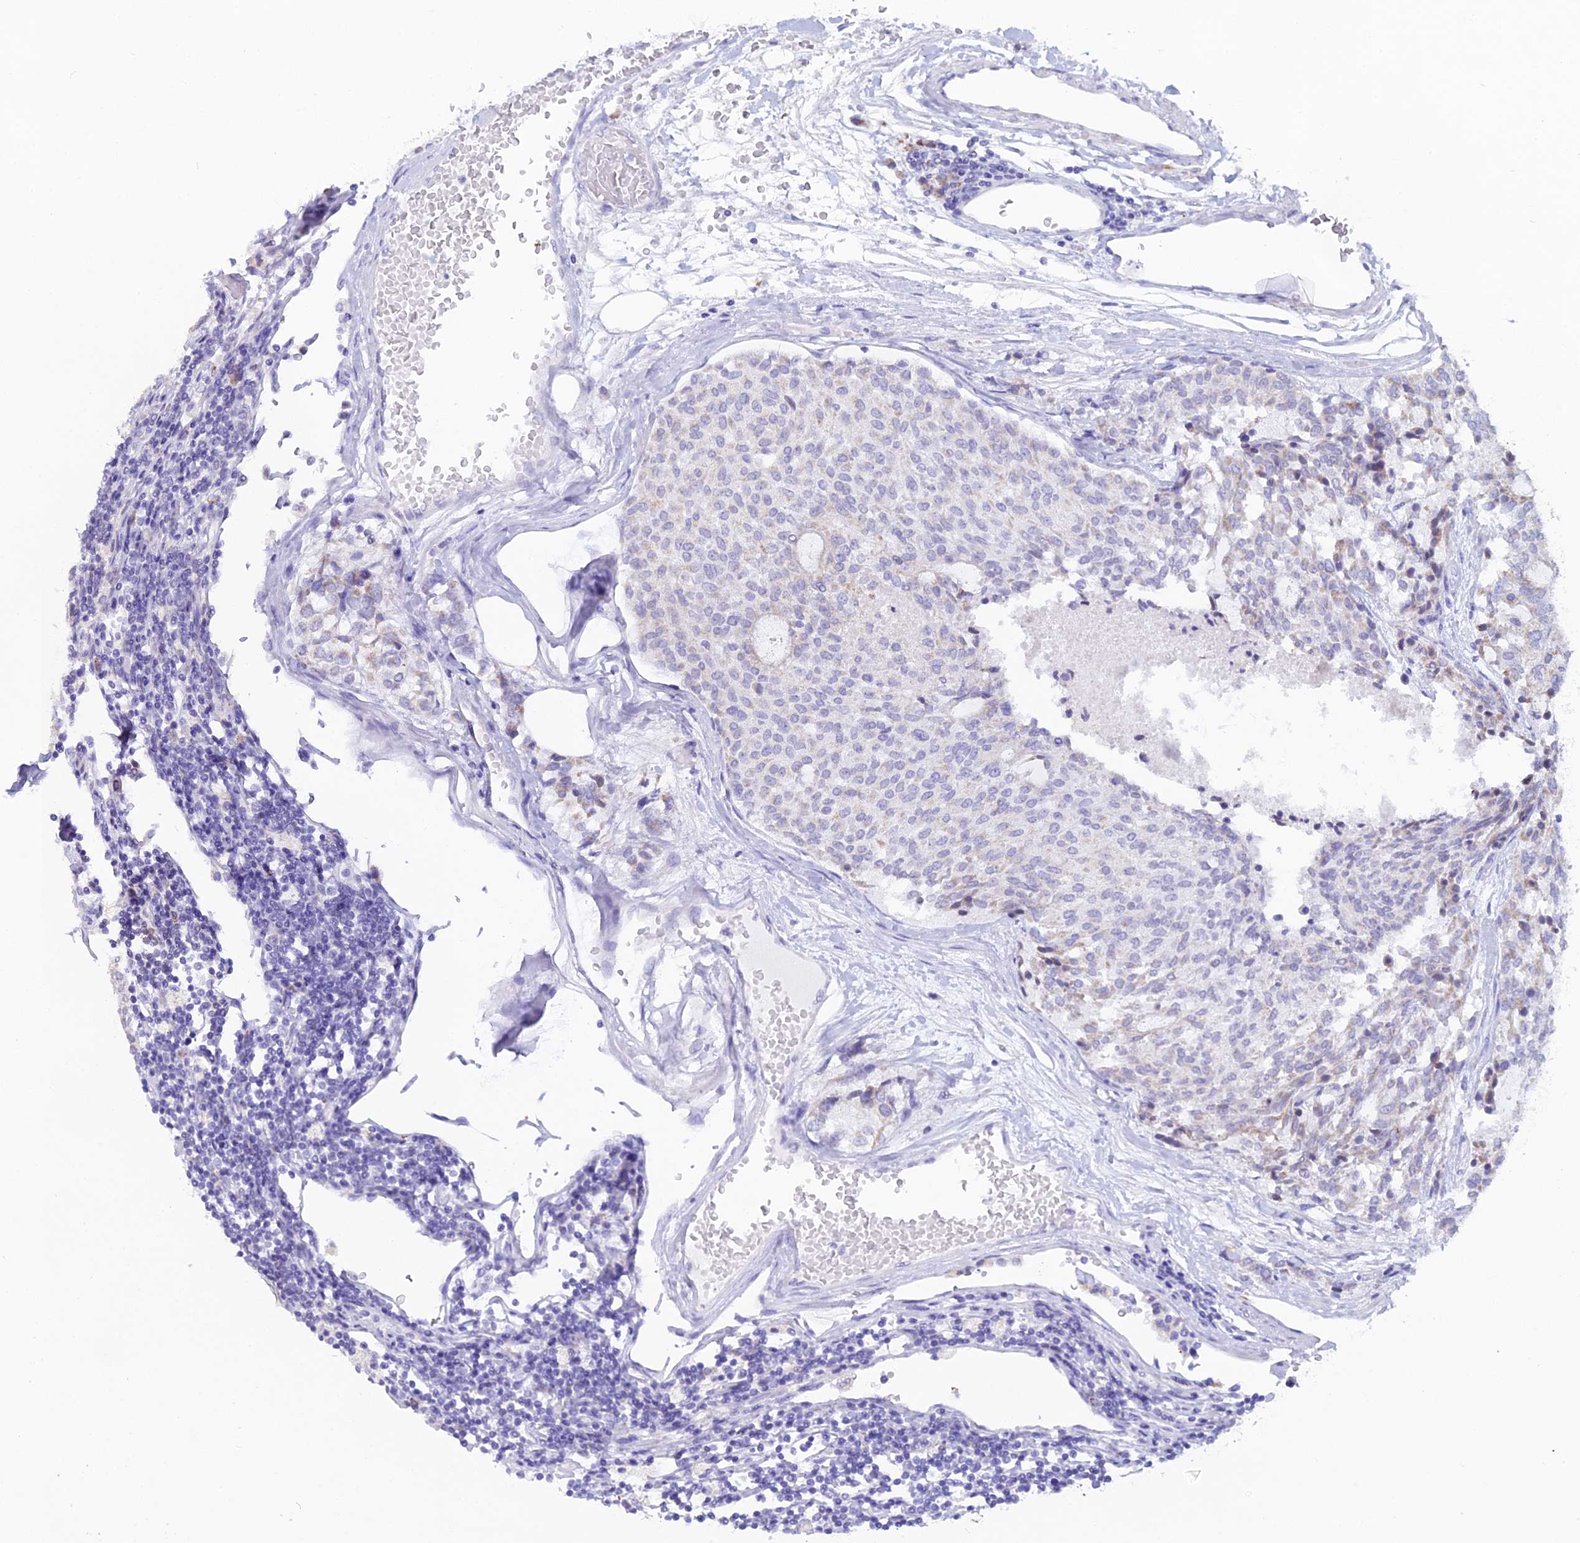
{"staining": {"intensity": "negative", "quantity": "none", "location": "none"}, "tissue": "carcinoid", "cell_type": "Tumor cells", "image_type": "cancer", "snomed": [{"axis": "morphology", "description": "Carcinoid, malignant, NOS"}, {"axis": "topography", "description": "Pancreas"}], "caption": "IHC of carcinoid displays no staining in tumor cells.", "gene": "CGB2", "patient": {"sex": "female", "age": 54}}